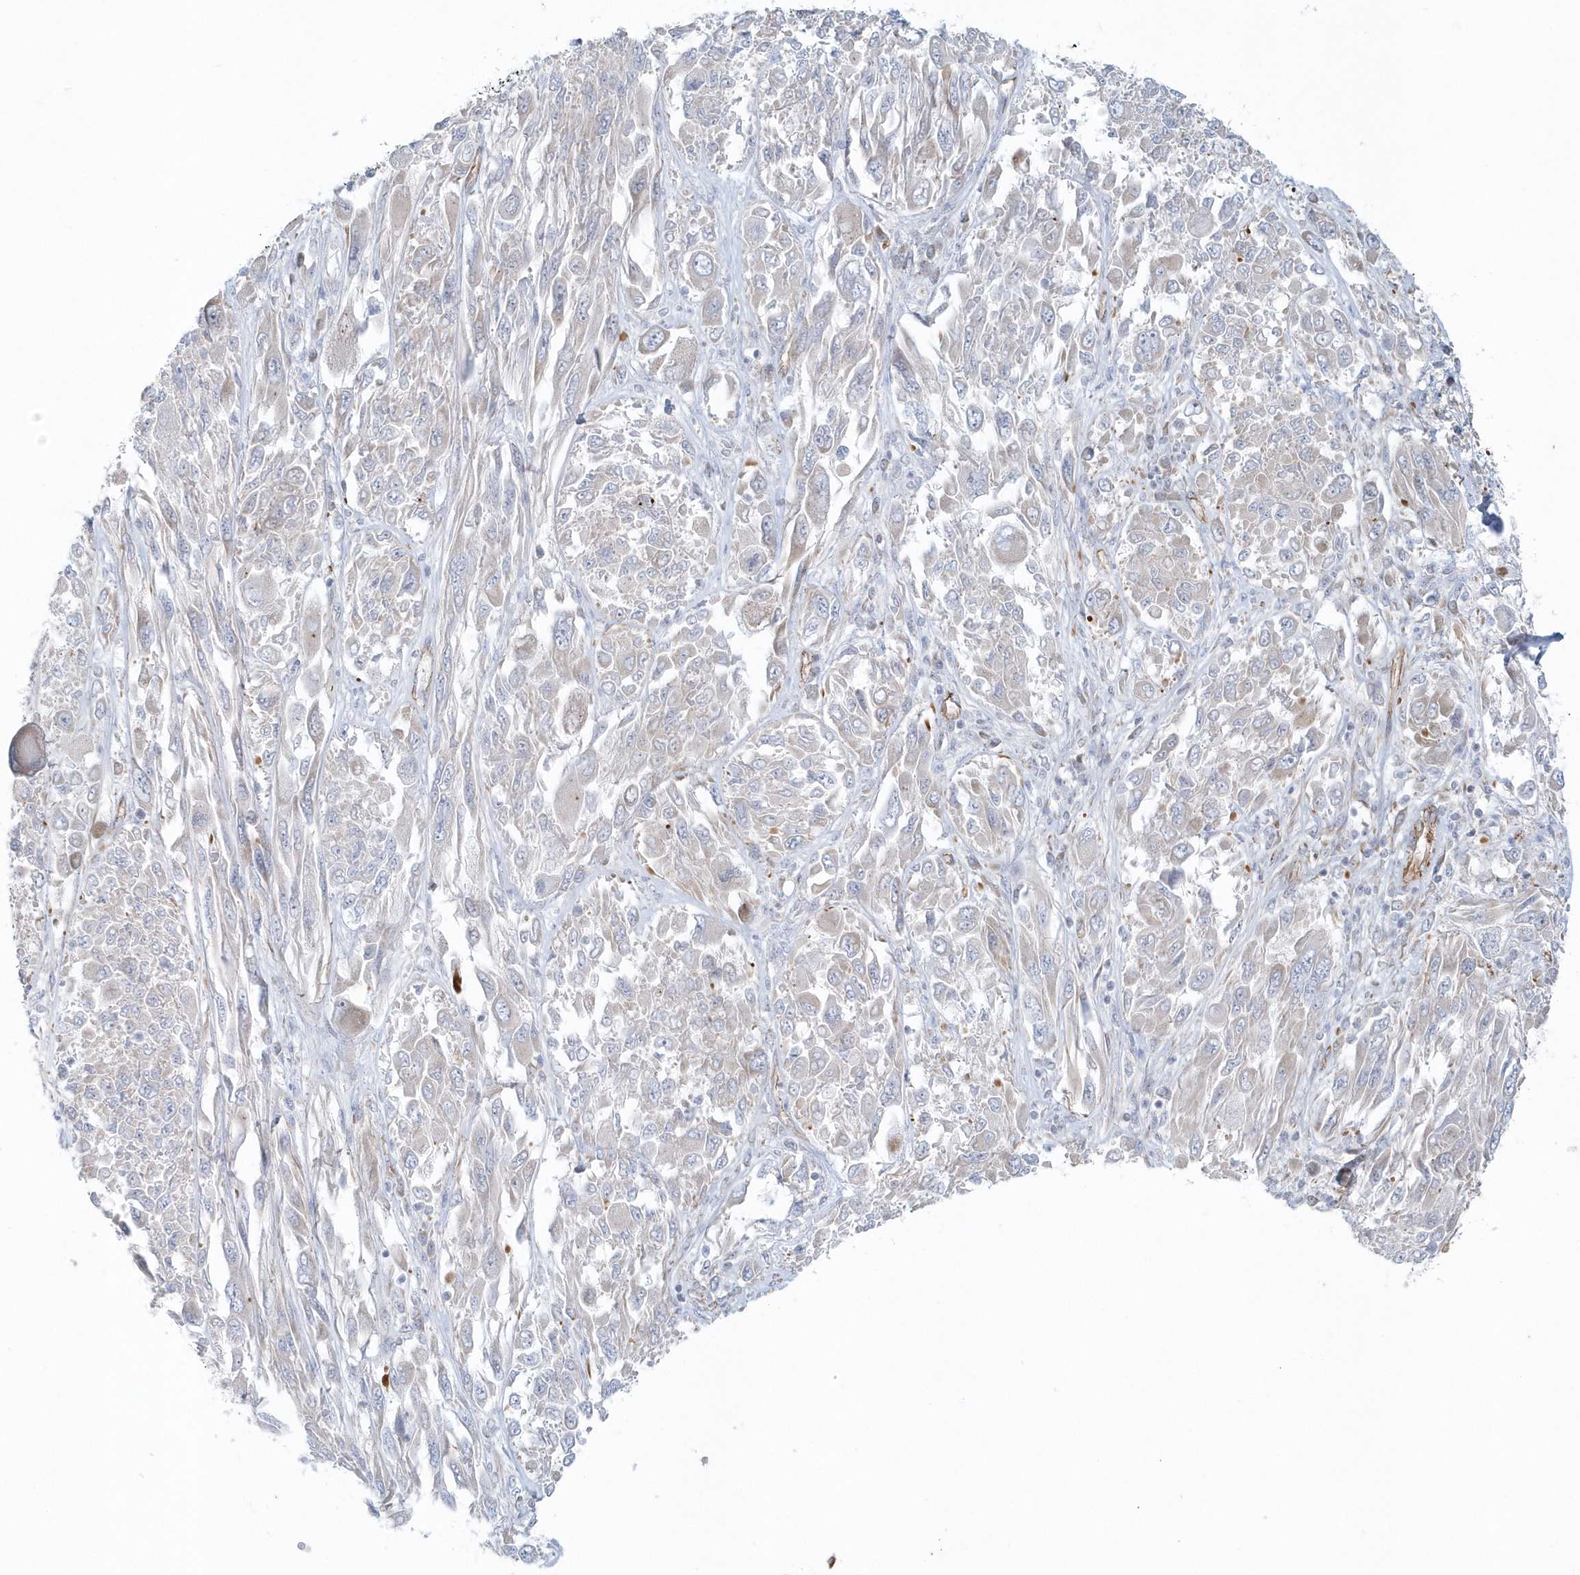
{"staining": {"intensity": "weak", "quantity": "<25%", "location": "cytoplasmic/membranous"}, "tissue": "melanoma", "cell_type": "Tumor cells", "image_type": "cancer", "snomed": [{"axis": "morphology", "description": "Malignant melanoma, NOS"}, {"axis": "topography", "description": "Skin"}], "caption": "There is no significant expression in tumor cells of malignant melanoma.", "gene": "GPR152", "patient": {"sex": "female", "age": 91}}